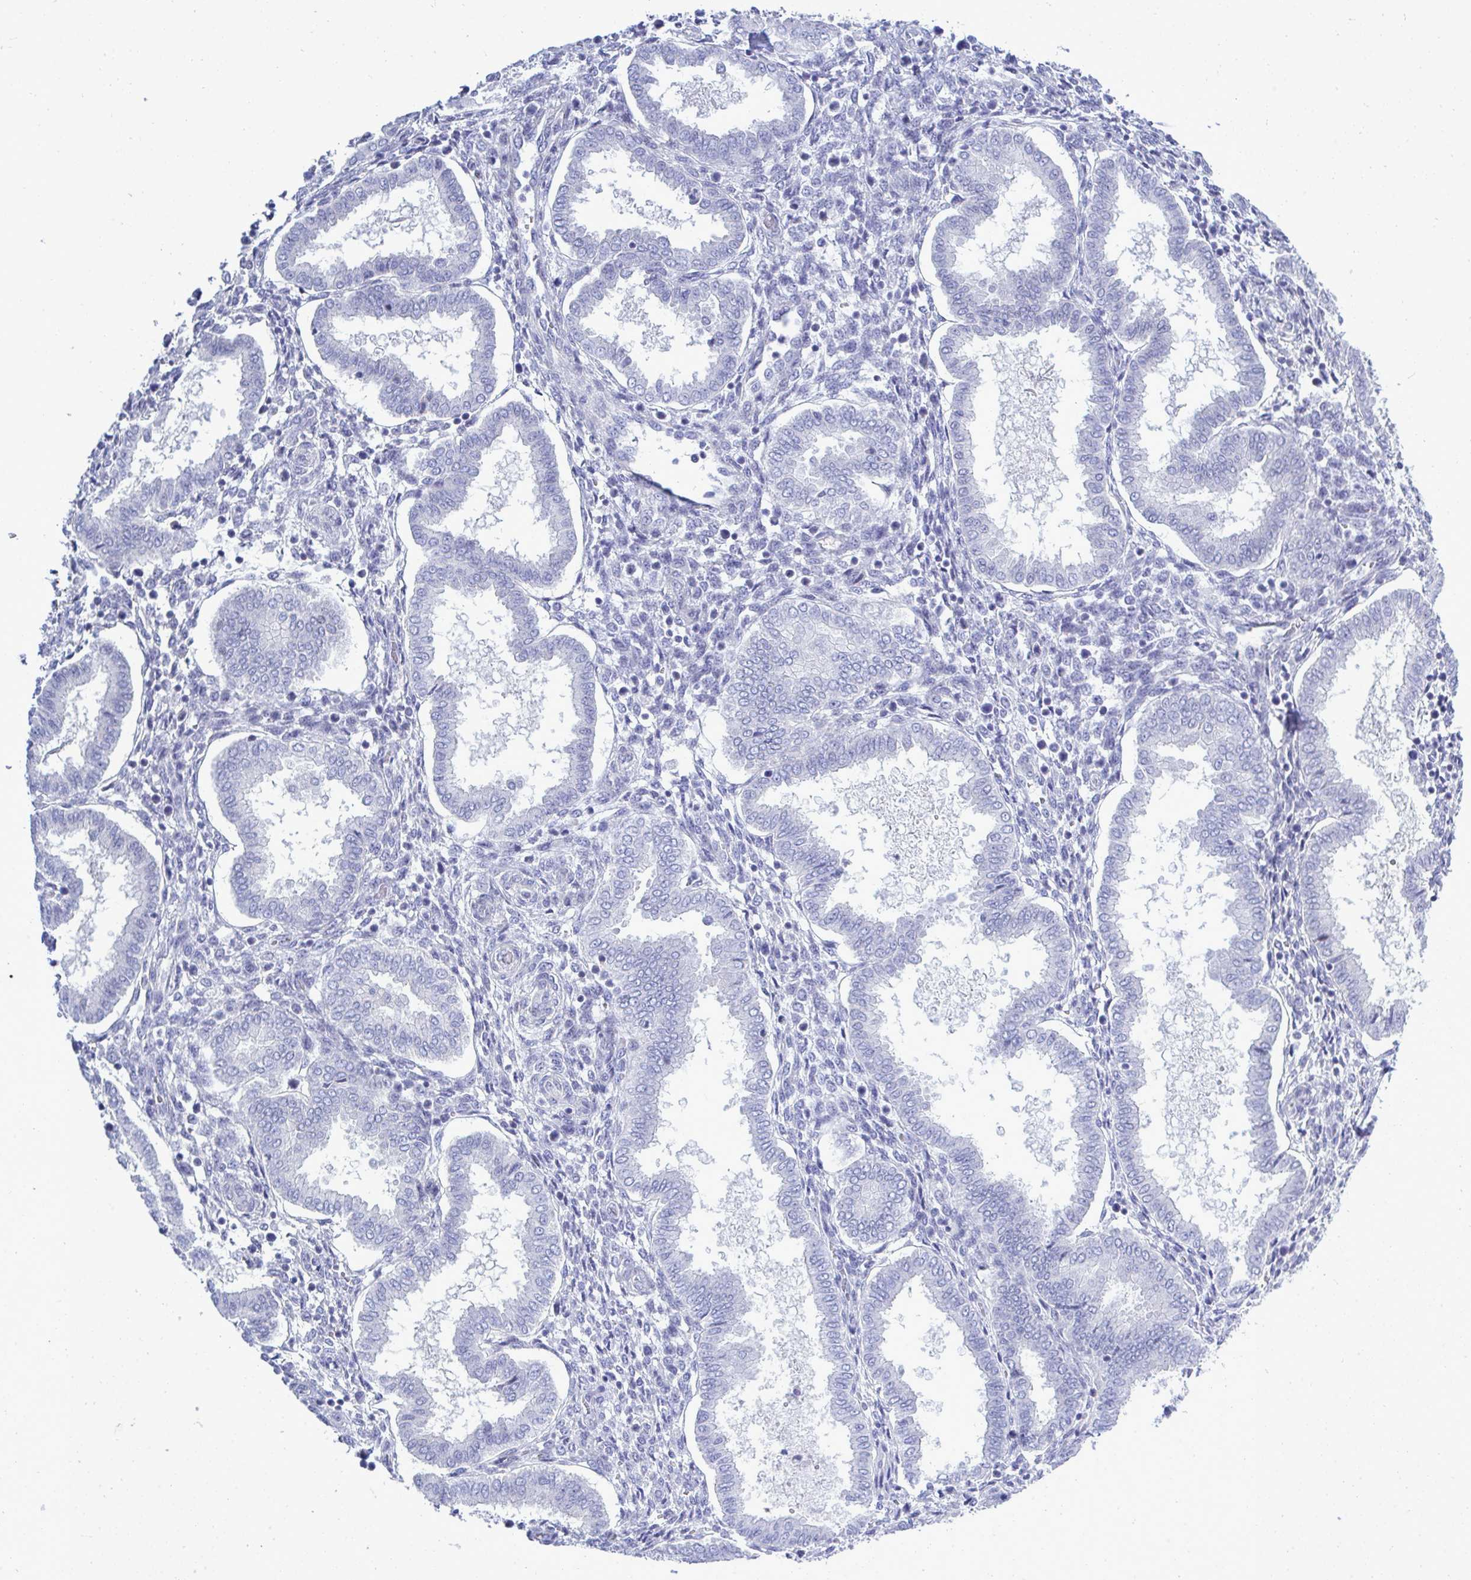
{"staining": {"intensity": "negative", "quantity": "none", "location": "none"}, "tissue": "endometrium", "cell_type": "Cells in endometrial stroma", "image_type": "normal", "snomed": [{"axis": "morphology", "description": "Normal tissue, NOS"}, {"axis": "topography", "description": "Endometrium"}], "caption": "A histopathology image of endometrium stained for a protein displays no brown staining in cells in endometrial stroma. (DAB (3,3'-diaminobenzidine) immunohistochemistry with hematoxylin counter stain).", "gene": "SLC25A51", "patient": {"sex": "female", "age": 24}}